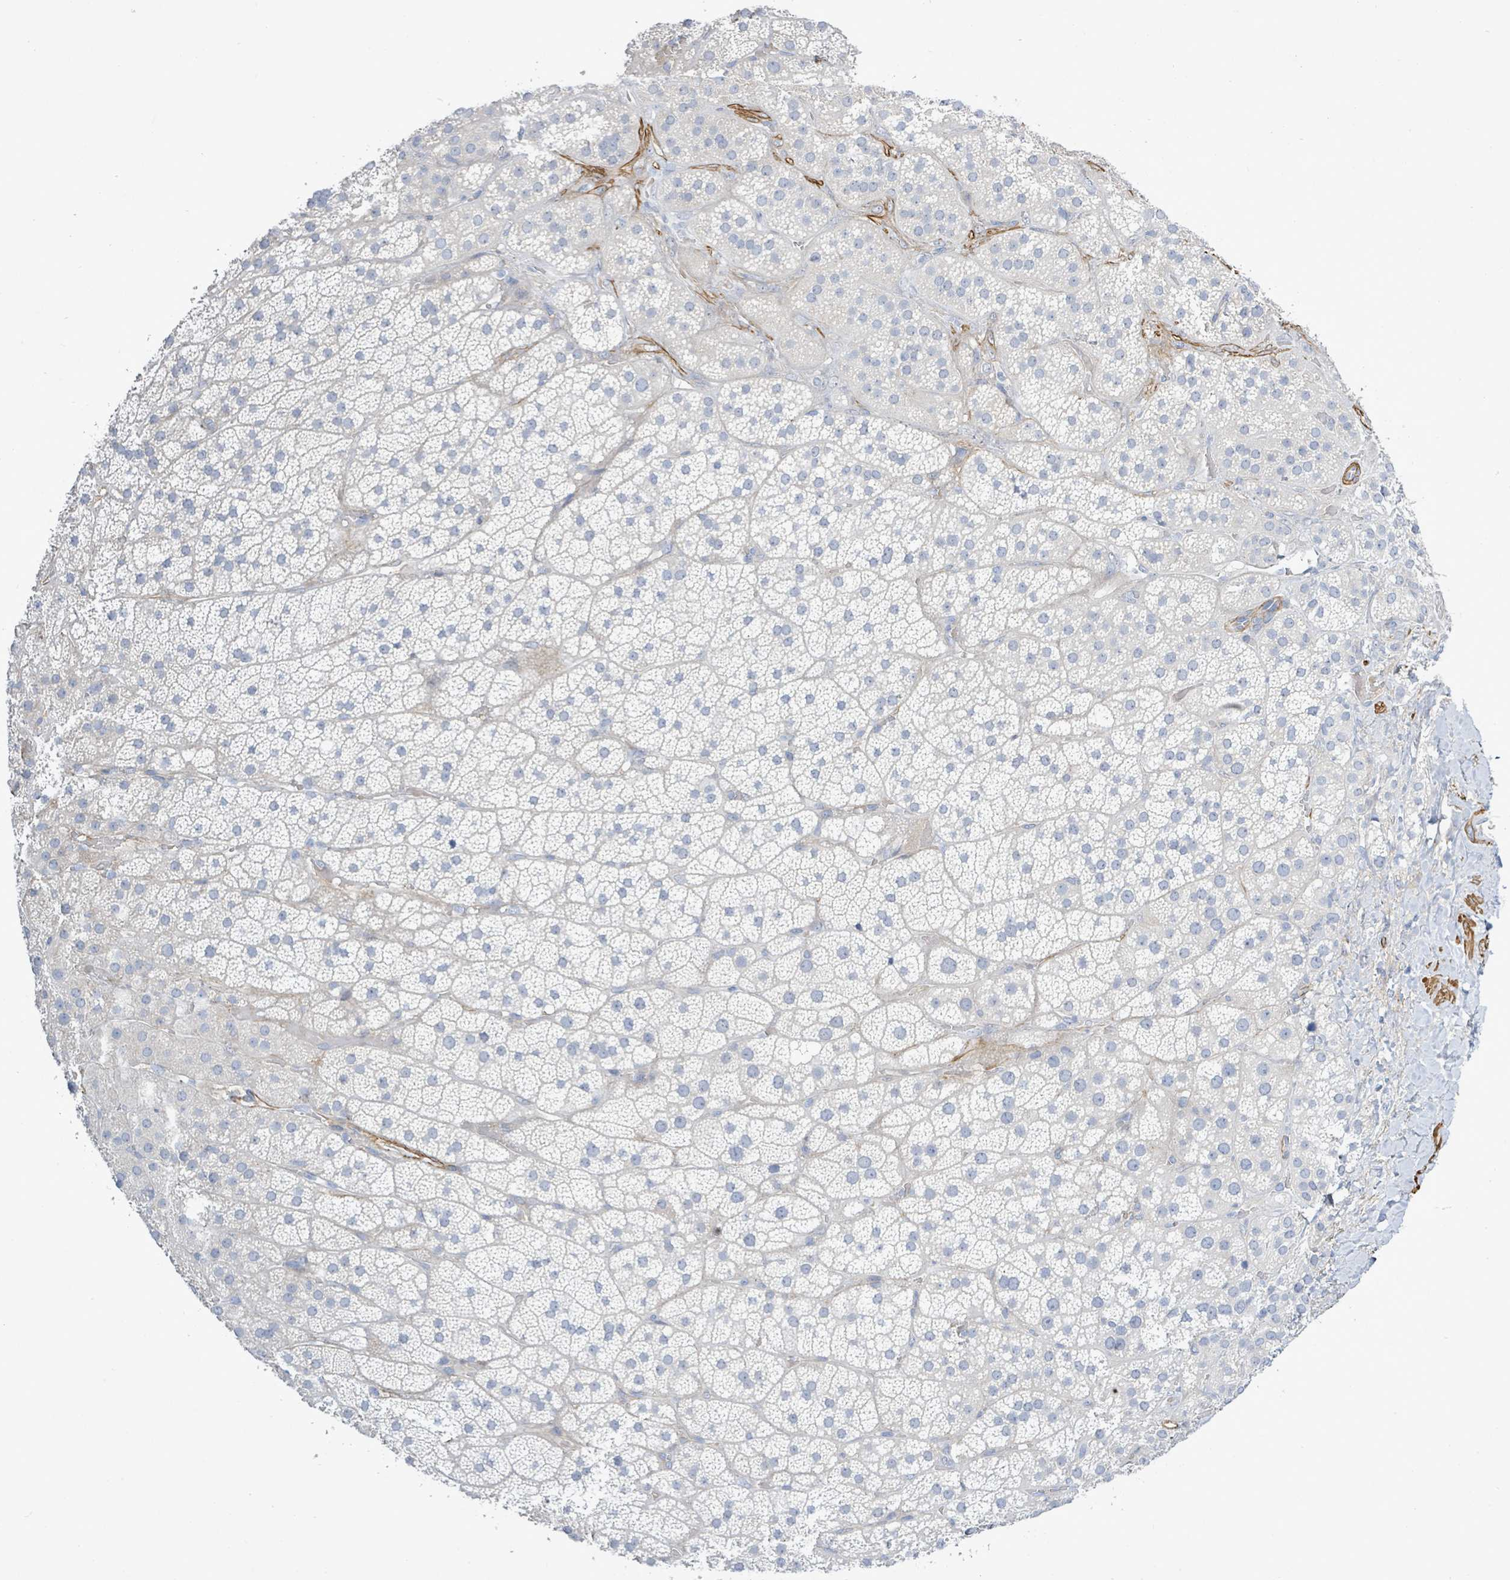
{"staining": {"intensity": "negative", "quantity": "none", "location": "none"}, "tissue": "adrenal gland", "cell_type": "Glandular cells", "image_type": "normal", "snomed": [{"axis": "morphology", "description": "Normal tissue, NOS"}, {"axis": "topography", "description": "Adrenal gland"}], "caption": "IHC photomicrograph of benign adrenal gland: adrenal gland stained with DAB displays no significant protein staining in glandular cells. Brightfield microscopy of immunohistochemistry stained with DAB (3,3'-diaminobenzidine) (brown) and hematoxylin (blue), captured at high magnification.", "gene": "DMRTC1B", "patient": {"sex": "male", "age": 57}}